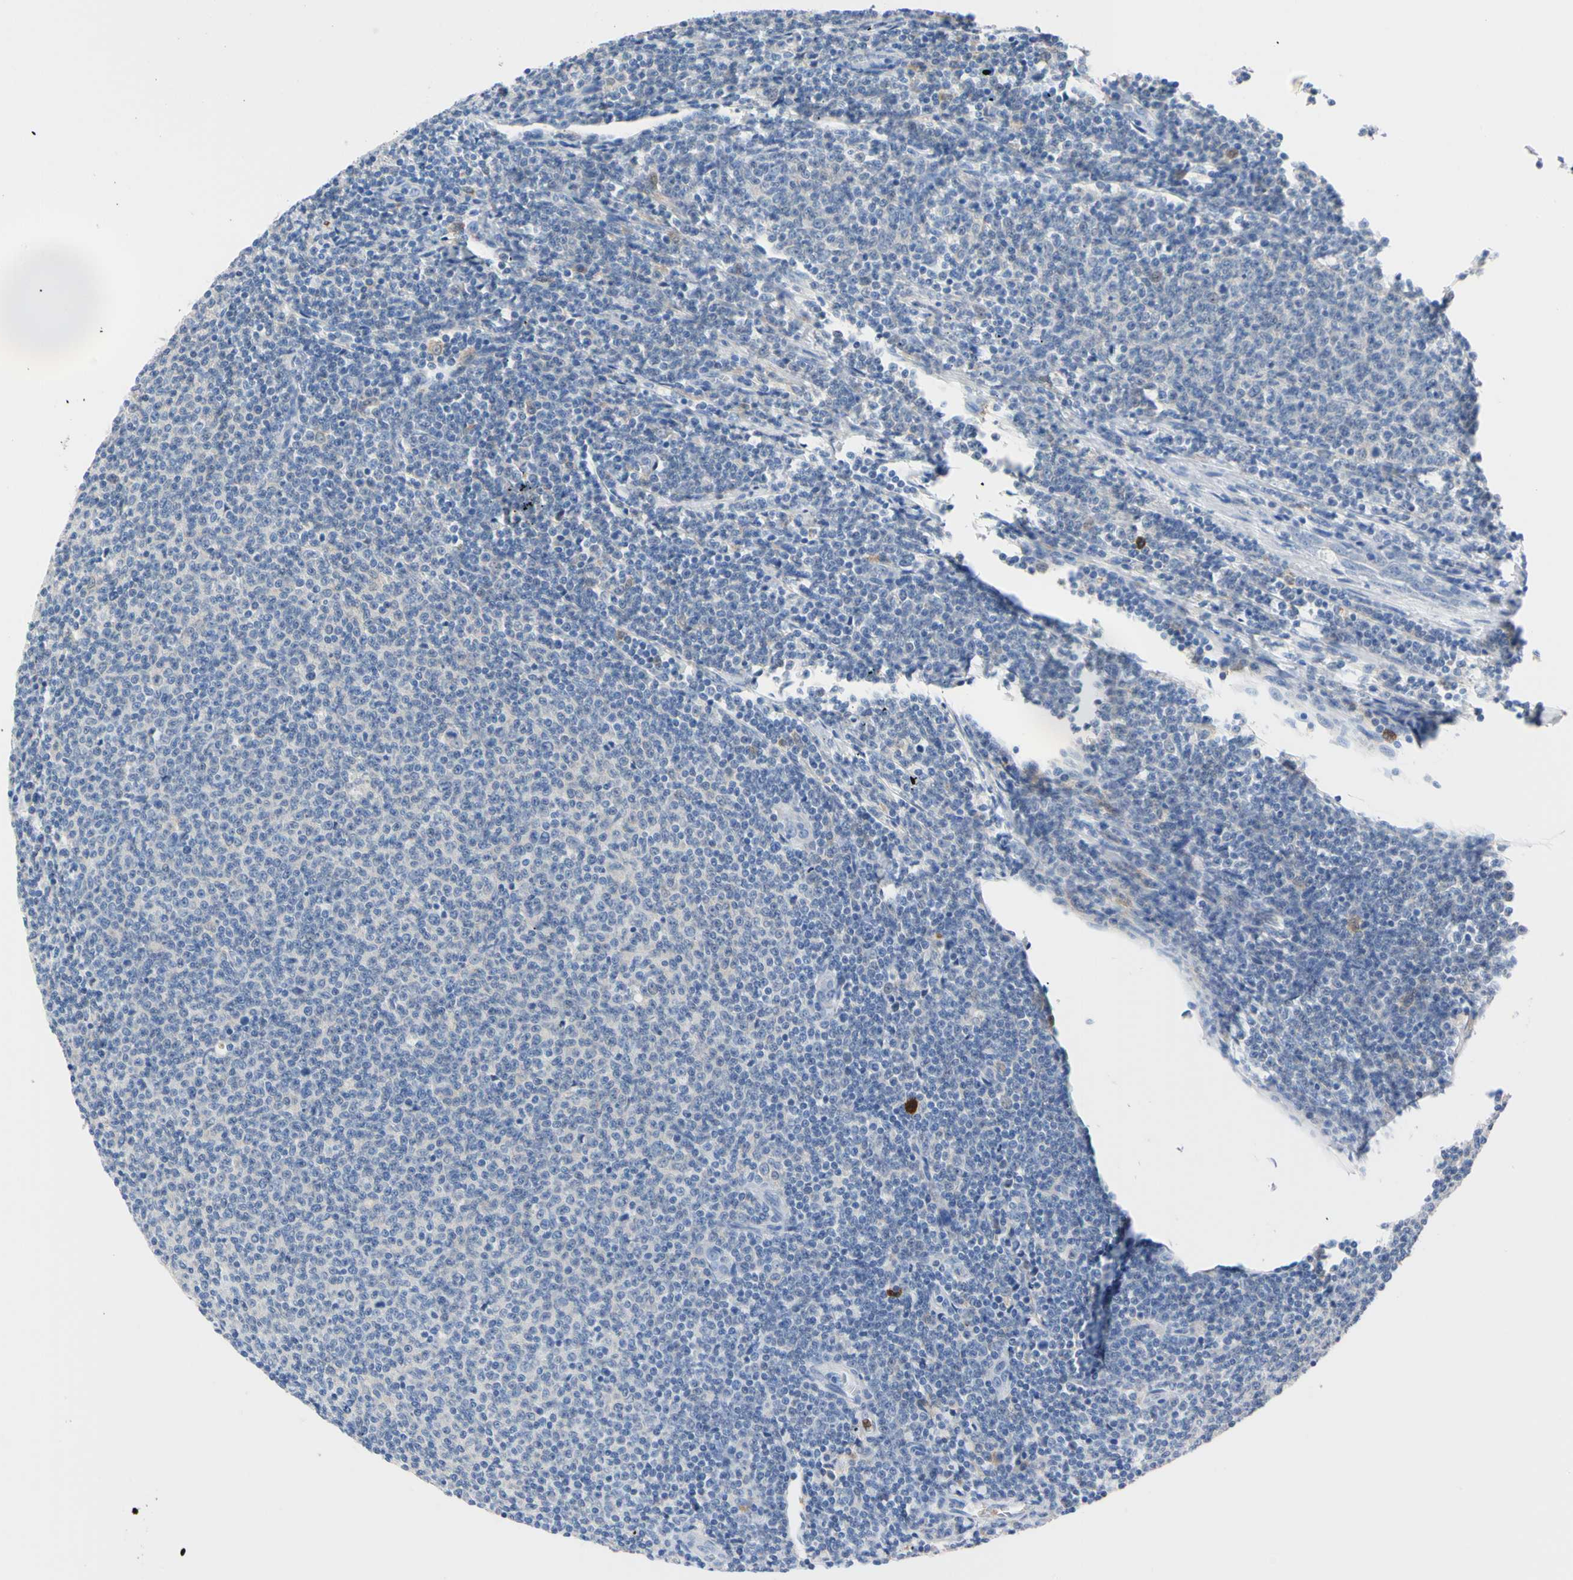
{"staining": {"intensity": "negative", "quantity": "none", "location": "none"}, "tissue": "lymphoma", "cell_type": "Tumor cells", "image_type": "cancer", "snomed": [{"axis": "morphology", "description": "Malignant lymphoma, non-Hodgkin's type, Low grade"}, {"axis": "topography", "description": "Lymph node"}], "caption": "Lymphoma stained for a protein using IHC demonstrates no expression tumor cells.", "gene": "NCF4", "patient": {"sex": "male", "age": 66}}